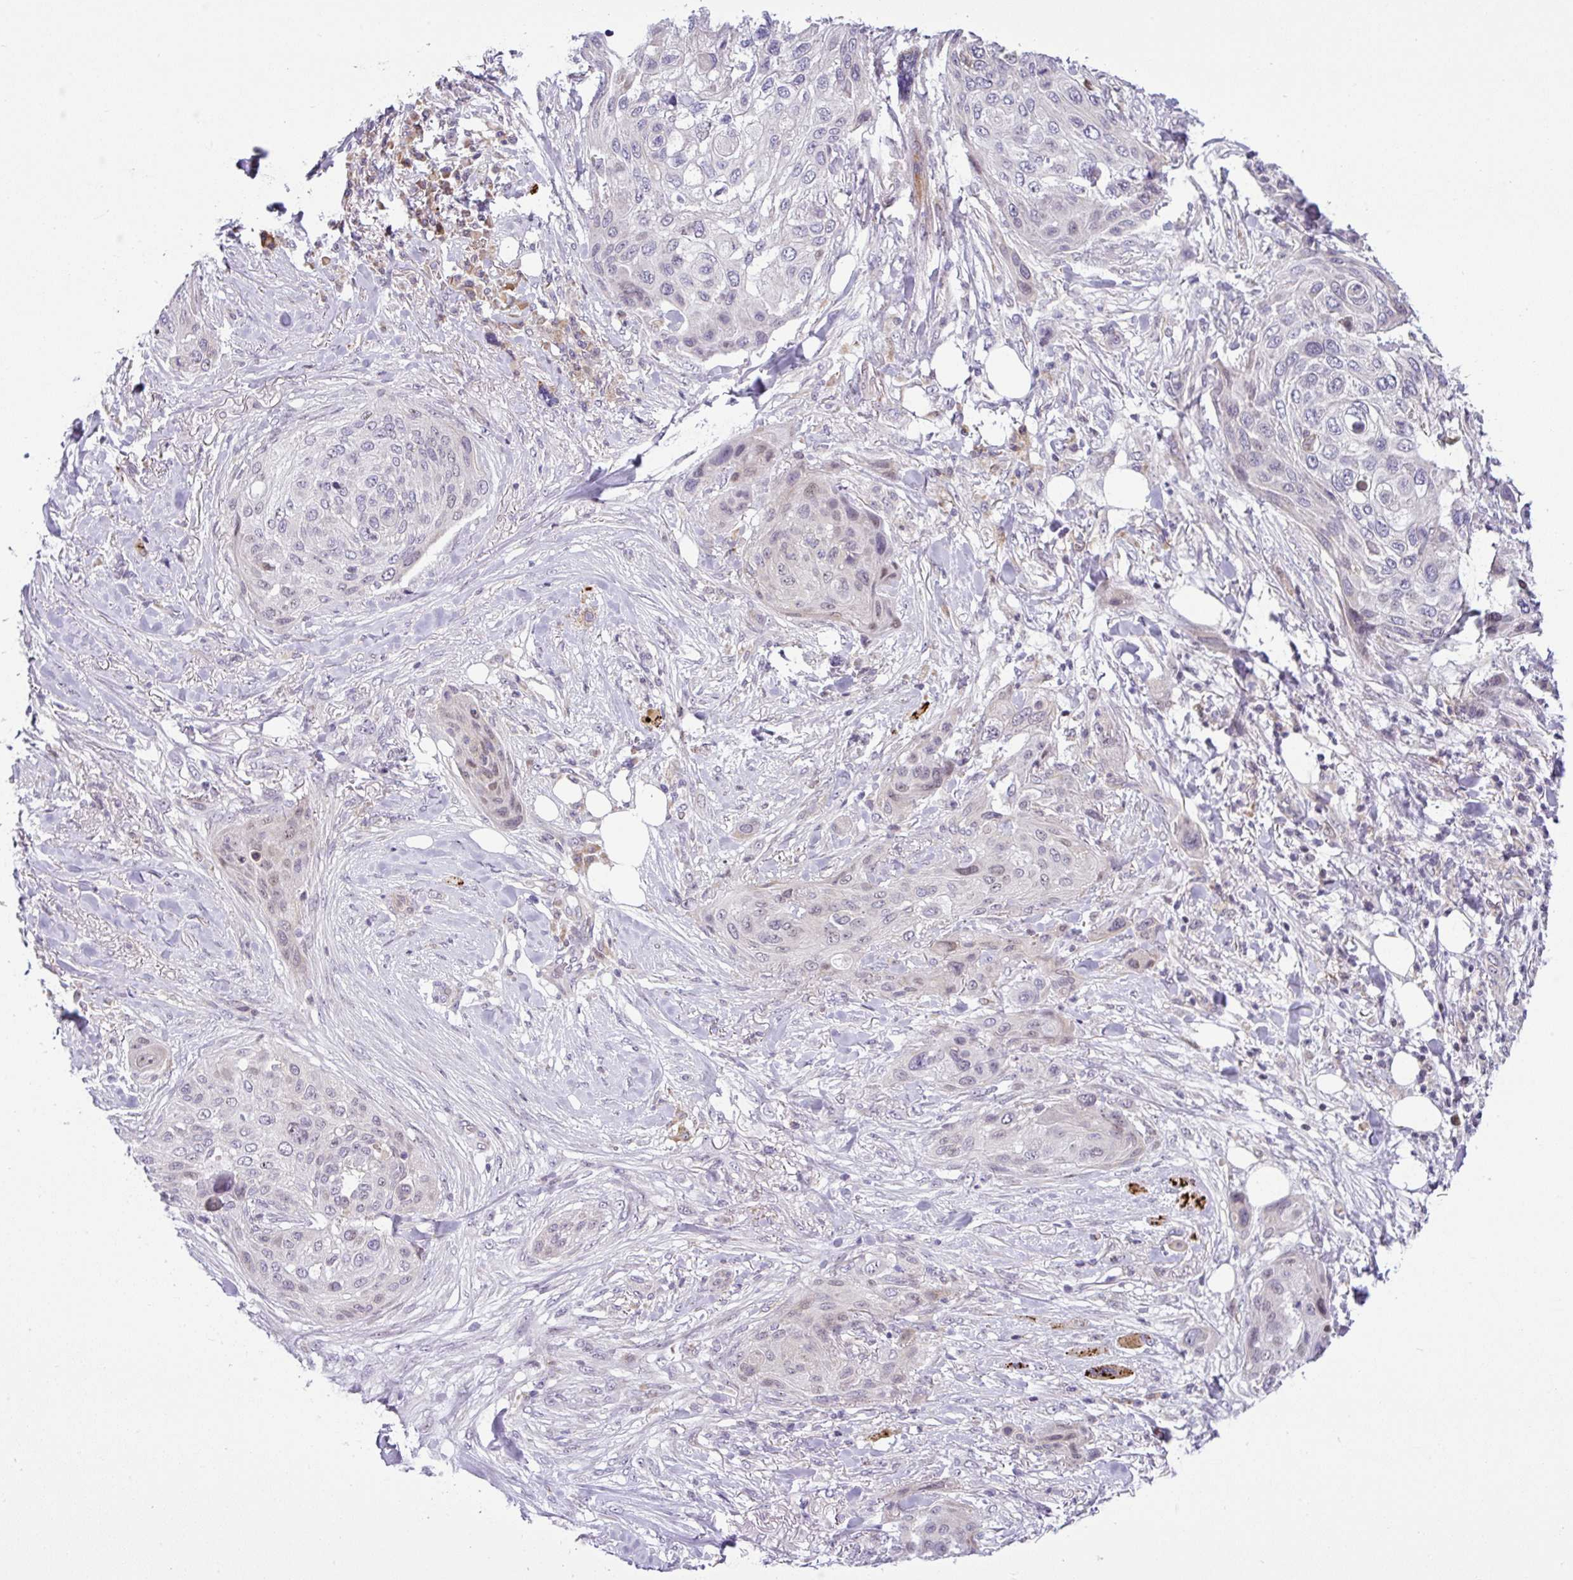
{"staining": {"intensity": "negative", "quantity": "none", "location": "none"}, "tissue": "skin cancer", "cell_type": "Tumor cells", "image_type": "cancer", "snomed": [{"axis": "morphology", "description": "Squamous cell carcinoma, NOS"}, {"axis": "topography", "description": "Skin"}], "caption": "DAB immunohistochemical staining of skin squamous cell carcinoma shows no significant staining in tumor cells.", "gene": "NDUFB2", "patient": {"sex": "female", "age": 87}}